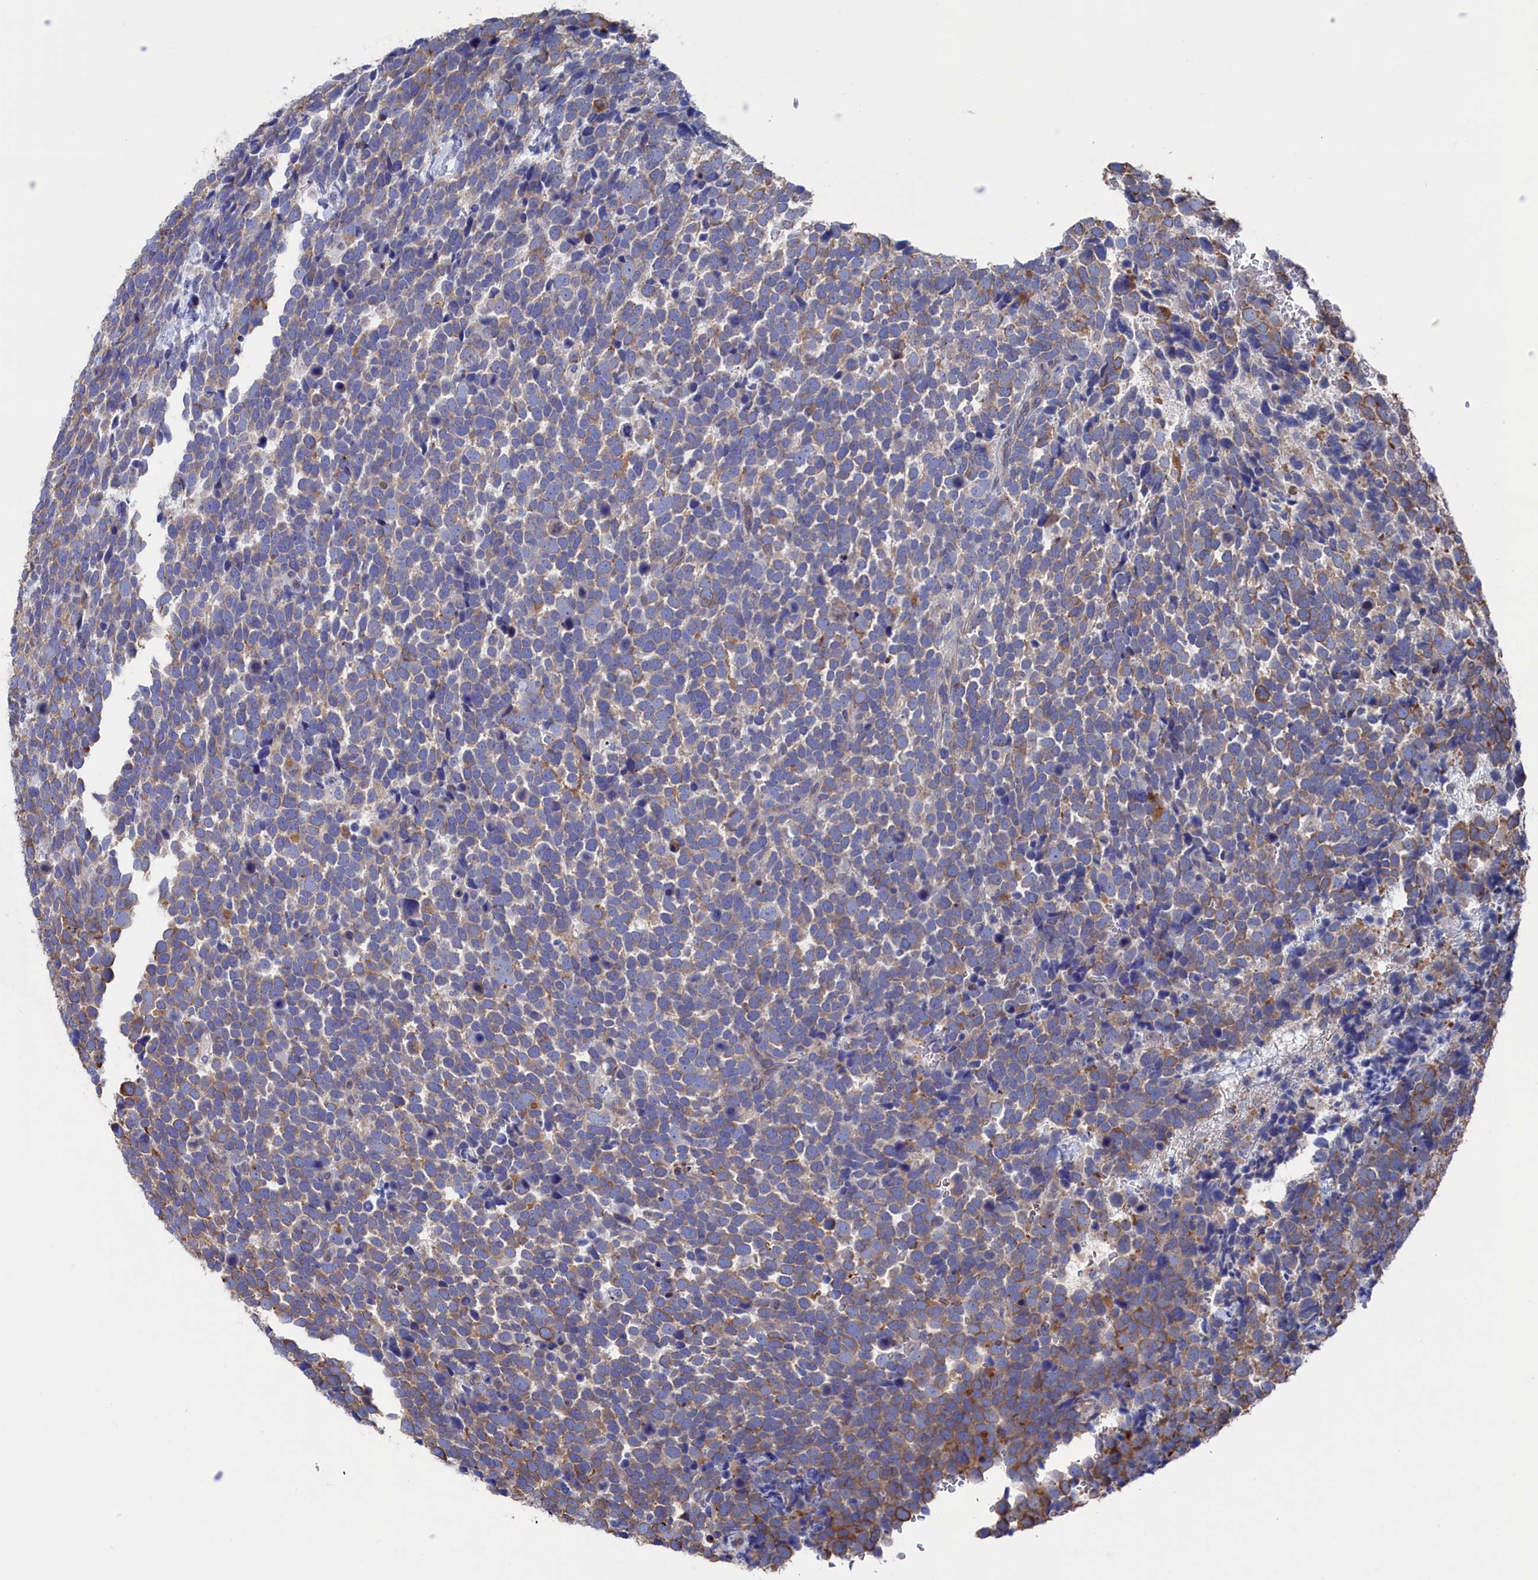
{"staining": {"intensity": "weak", "quantity": "25%-75%", "location": "cytoplasmic/membranous"}, "tissue": "urothelial cancer", "cell_type": "Tumor cells", "image_type": "cancer", "snomed": [{"axis": "morphology", "description": "Urothelial carcinoma, High grade"}, {"axis": "topography", "description": "Urinary bladder"}], "caption": "Urothelial carcinoma (high-grade) was stained to show a protein in brown. There is low levels of weak cytoplasmic/membranous staining in approximately 25%-75% of tumor cells.", "gene": "NUTF2", "patient": {"sex": "female", "age": 82}}